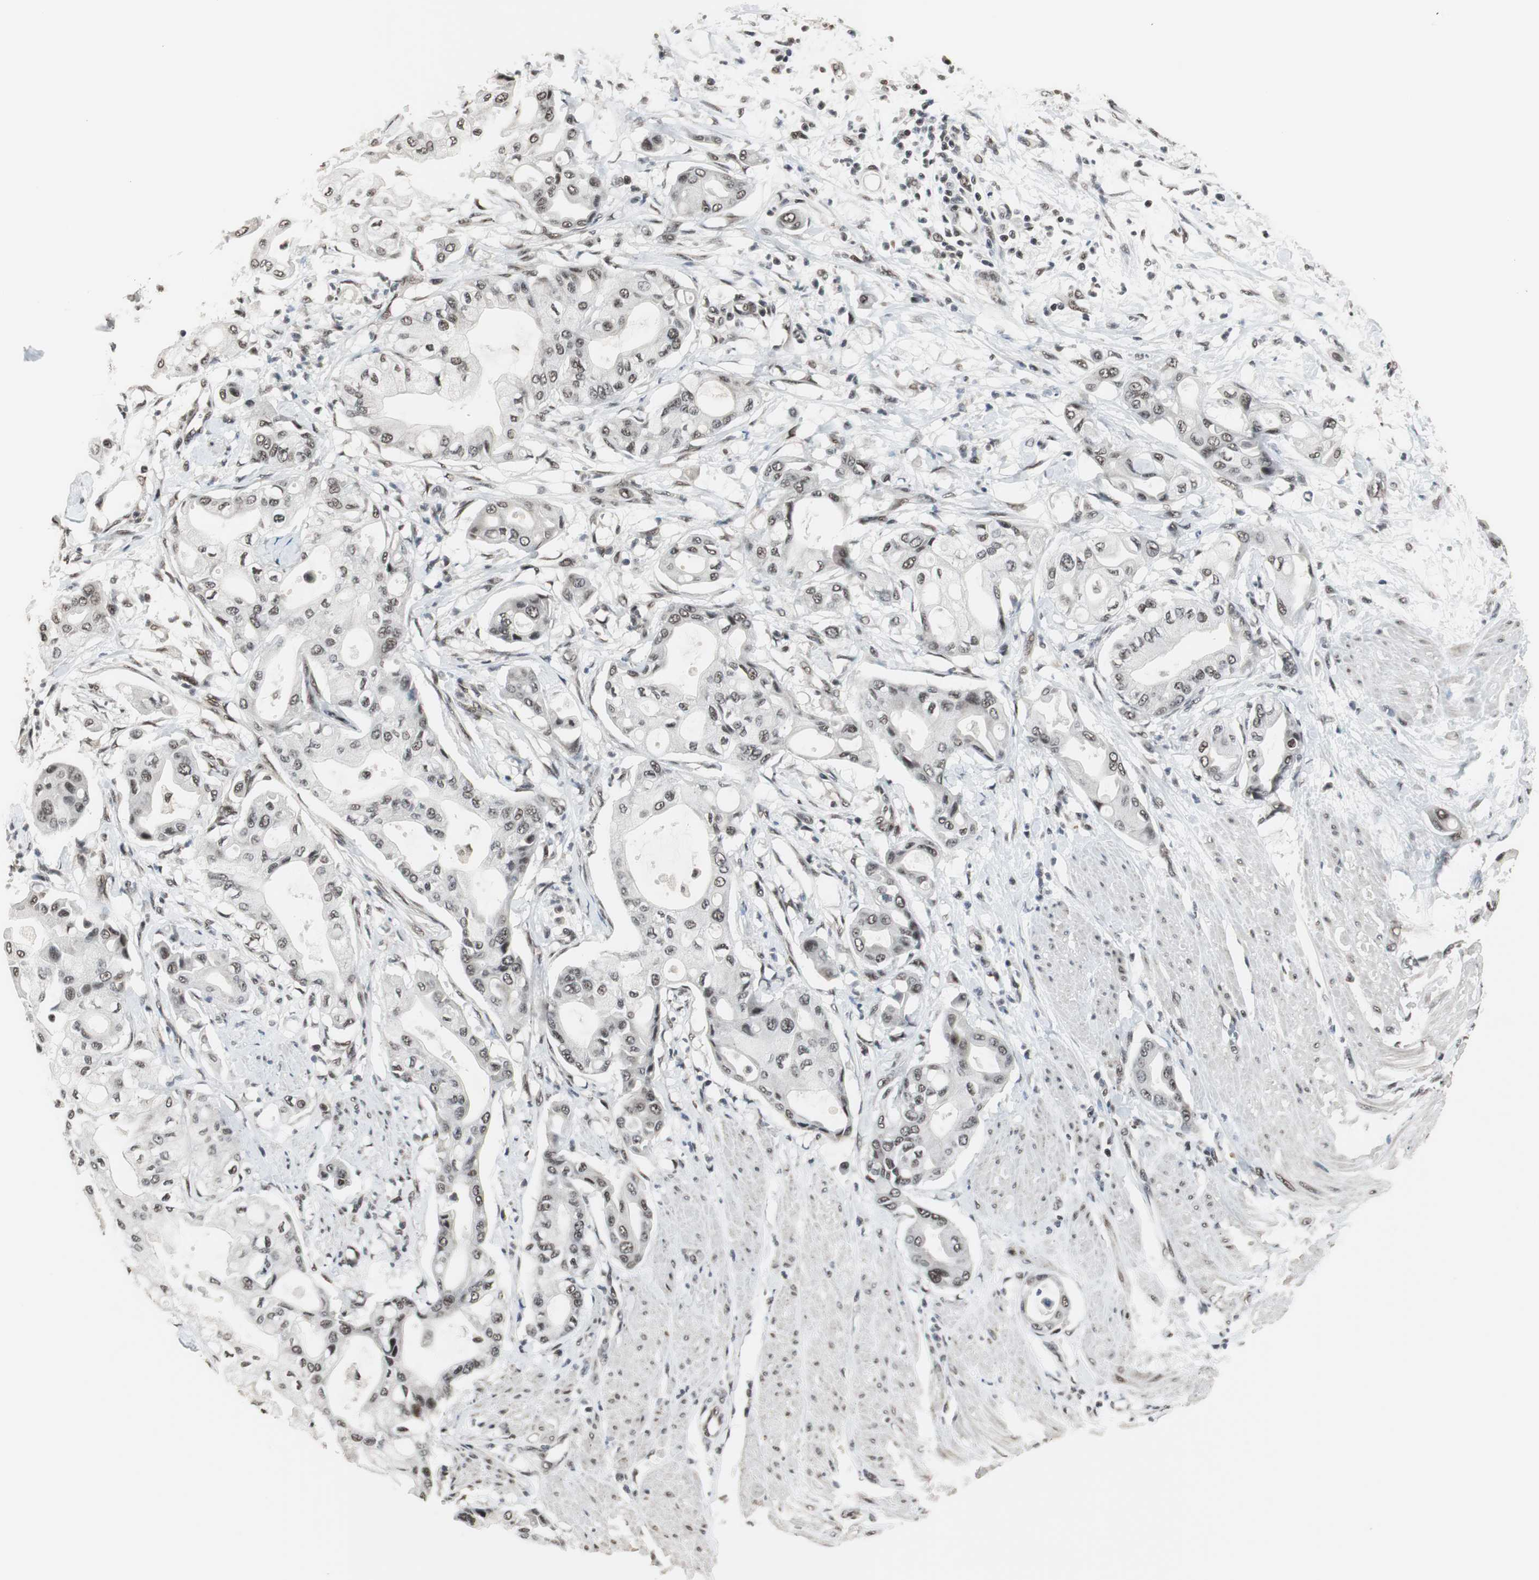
{"staining": {"intensity": "moderate", "quantity": ">75%", "location": "nuclear"}, "tissue": "pancreatic cancer", "cell_type": "Tumor cells", "image_type": "cancer", "snomed": [{"axis": "morphology", "description": "Adenocarcinoma, NOS"}, {"axis": "morphology", "description": "Adenocarcinoma, metastatic, NOS"}, {"axis": "topography", "description": "Lymph node"}, {"axis": "topography", "description": "Pancreas"}, {"axis": "topography", "description": "Duodenum"}], "caption": "Moderate nuclear staining is appreciated in approximately >75% of tumor cells in pancreatic adenocarcinoma.", "gene": "CDK9", "patient": {"sex": "female", "age": 64}}